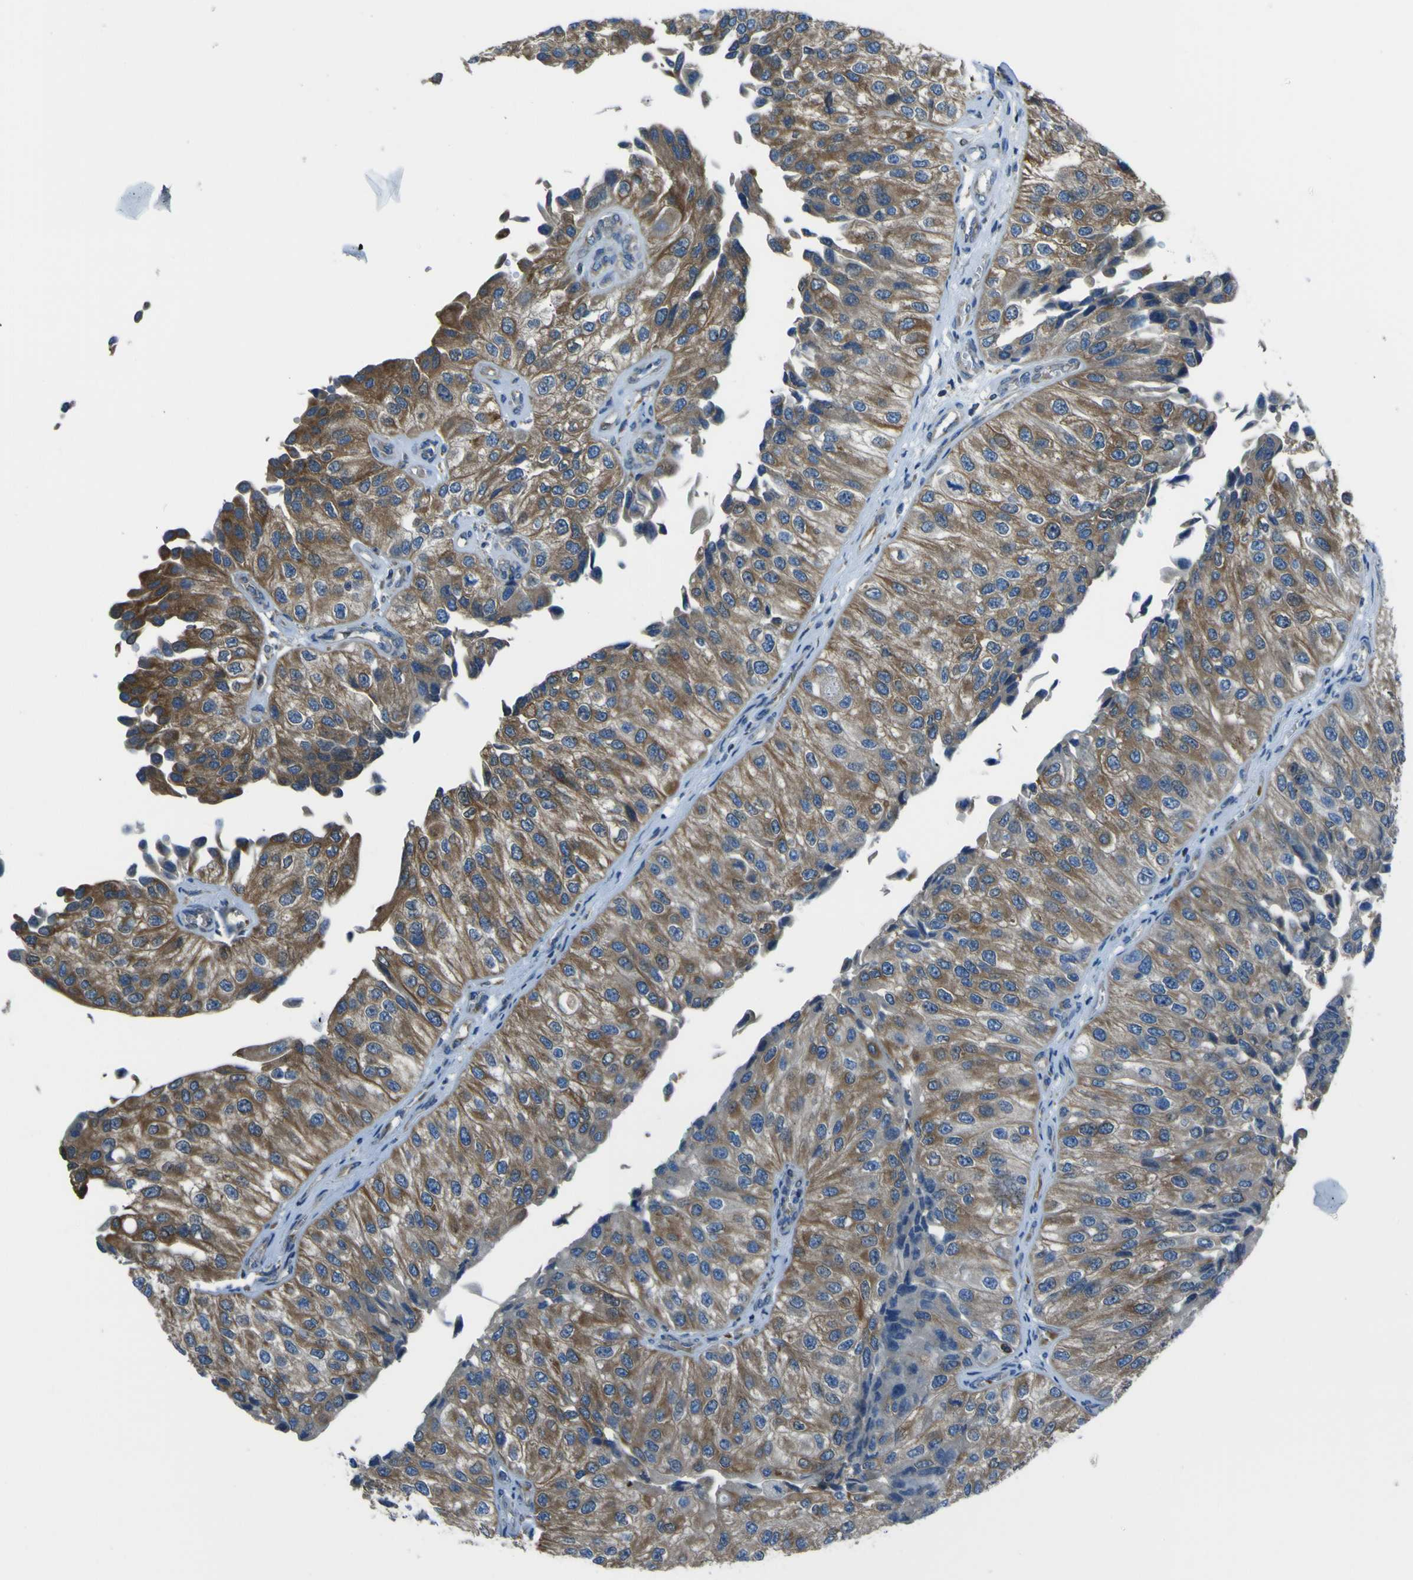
{"staining": {"intensity": "strong", "quantity": ">75%", "location": "cytoplasmic/membranous"}, "tissue": "urothelial cancer", "cell_type": "Tumor cells", "image_type": "cancer", "snomed": [{"axis": "morphology", "description": "Urothelial carcinoma, High grade"}, {"axis": "topography", "description": "Kidney"}, {"axis": "topography", "description": "Urinary bladder"}], "caption": "This photomicrograph demonstrates high-grade urothelial carcinoma stained with immunohistochemistry to label a protein in brown. The cytoplasmic/membranous of tumor cells show strong positivity for the protein. Nuclei are counter-stained blue.", "gene": "STIM1", "patient": {"sex": "male", "age": 77}}